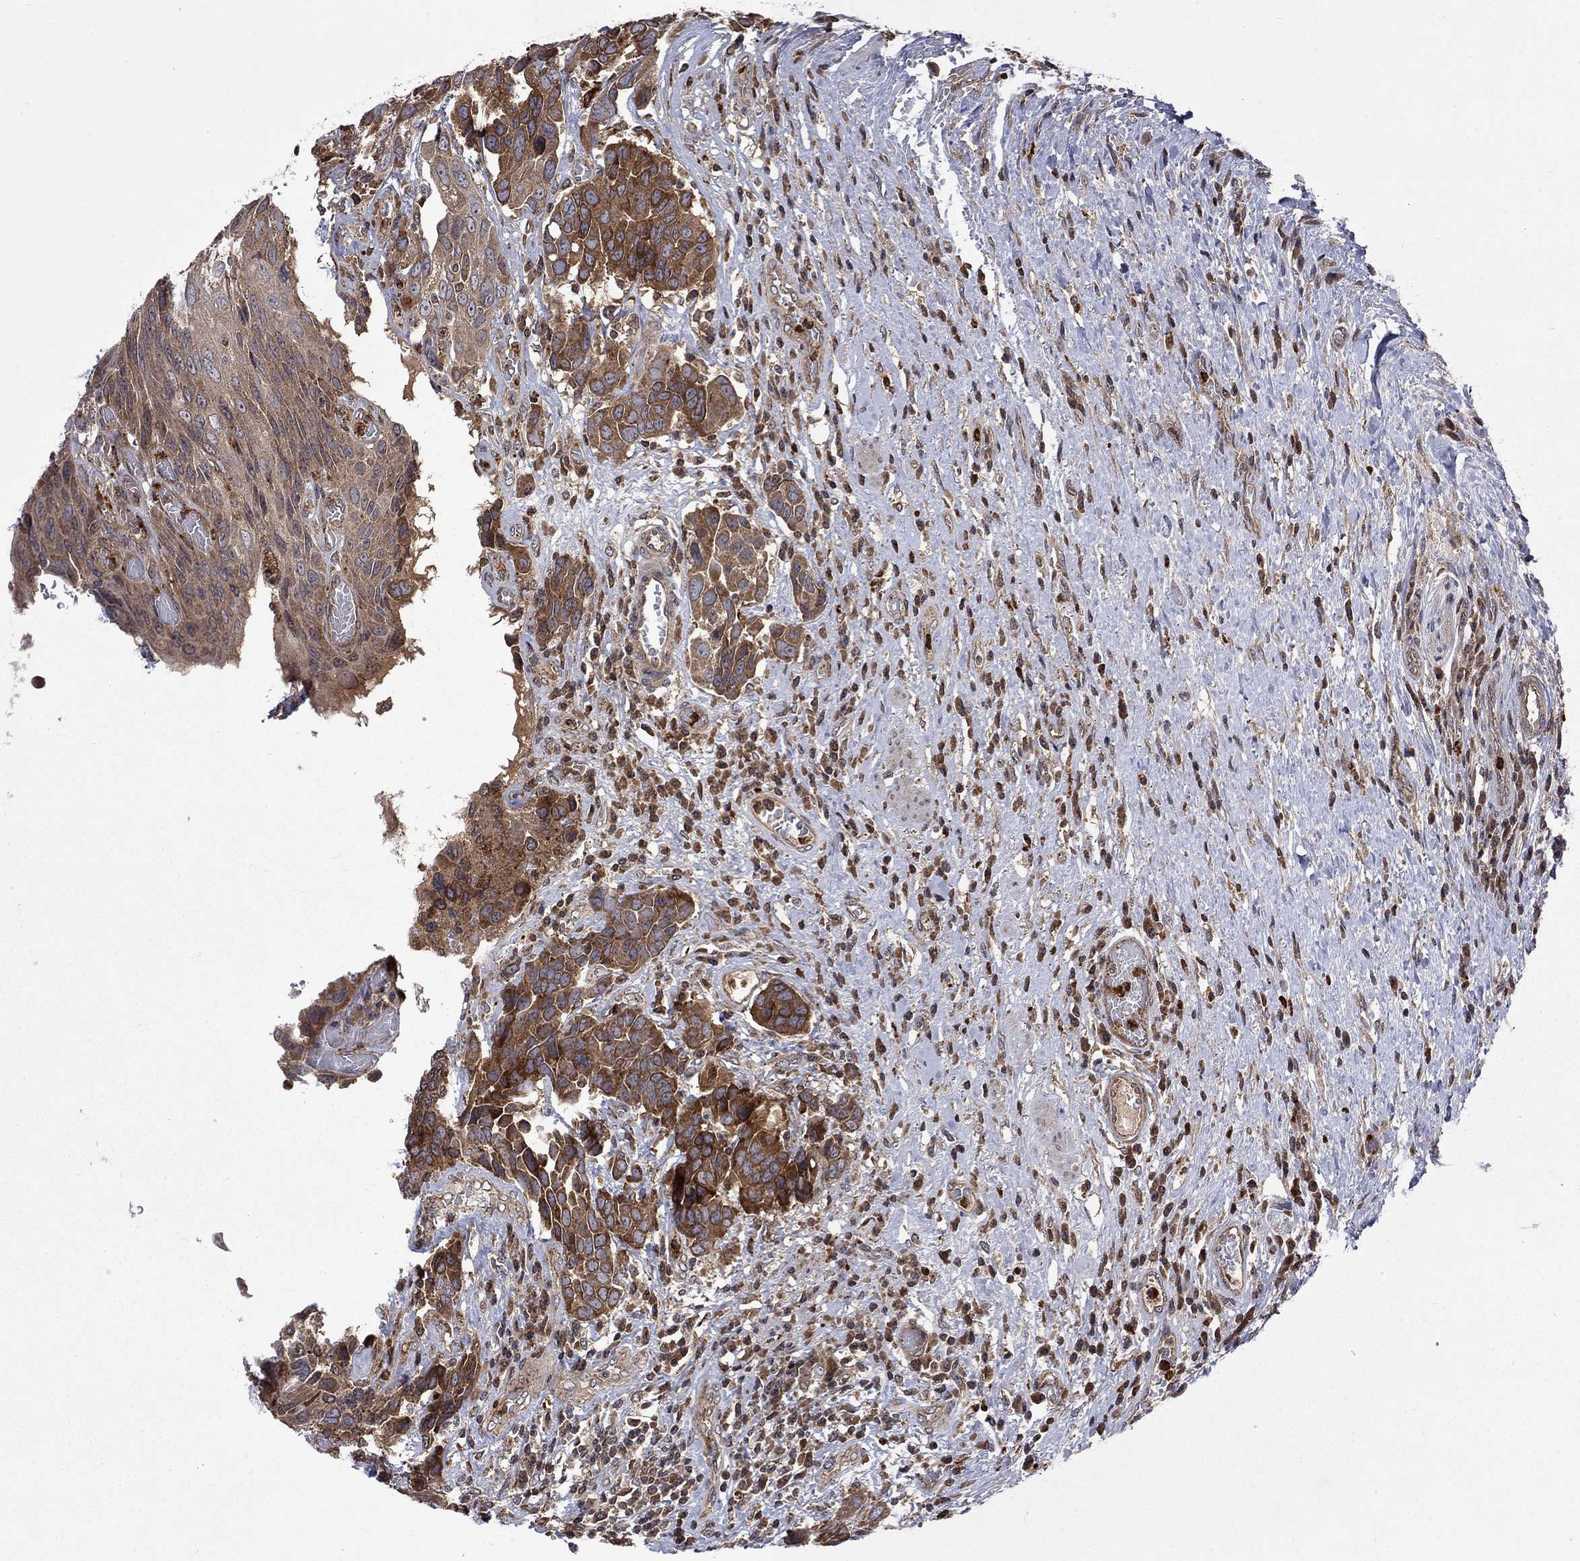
{"staining": {"intensity": "moderate", "quantity": ">75%", "location": "cytoplasmic/membranous"}, "tissue": "urothelial cancer", "cell_type": "Tumor cells", "image_type": "cancer", "snomed": [{"axis": "morphology", "description": "Urothelial carcinoma, High grade"}, {"axis": "topography", "description": "Urinary bladder"}], "caption": "A high-resolution photomicrograph shows immunohistochemistry (IHC) staining of high-grade urothelial carcinoma, which demonstrates moderate cytoplasmic/membranous positivity in approximately >75% of tumor cells.", "gene": "TMEM33", "patient": {"sex": "female", "age": 70}}